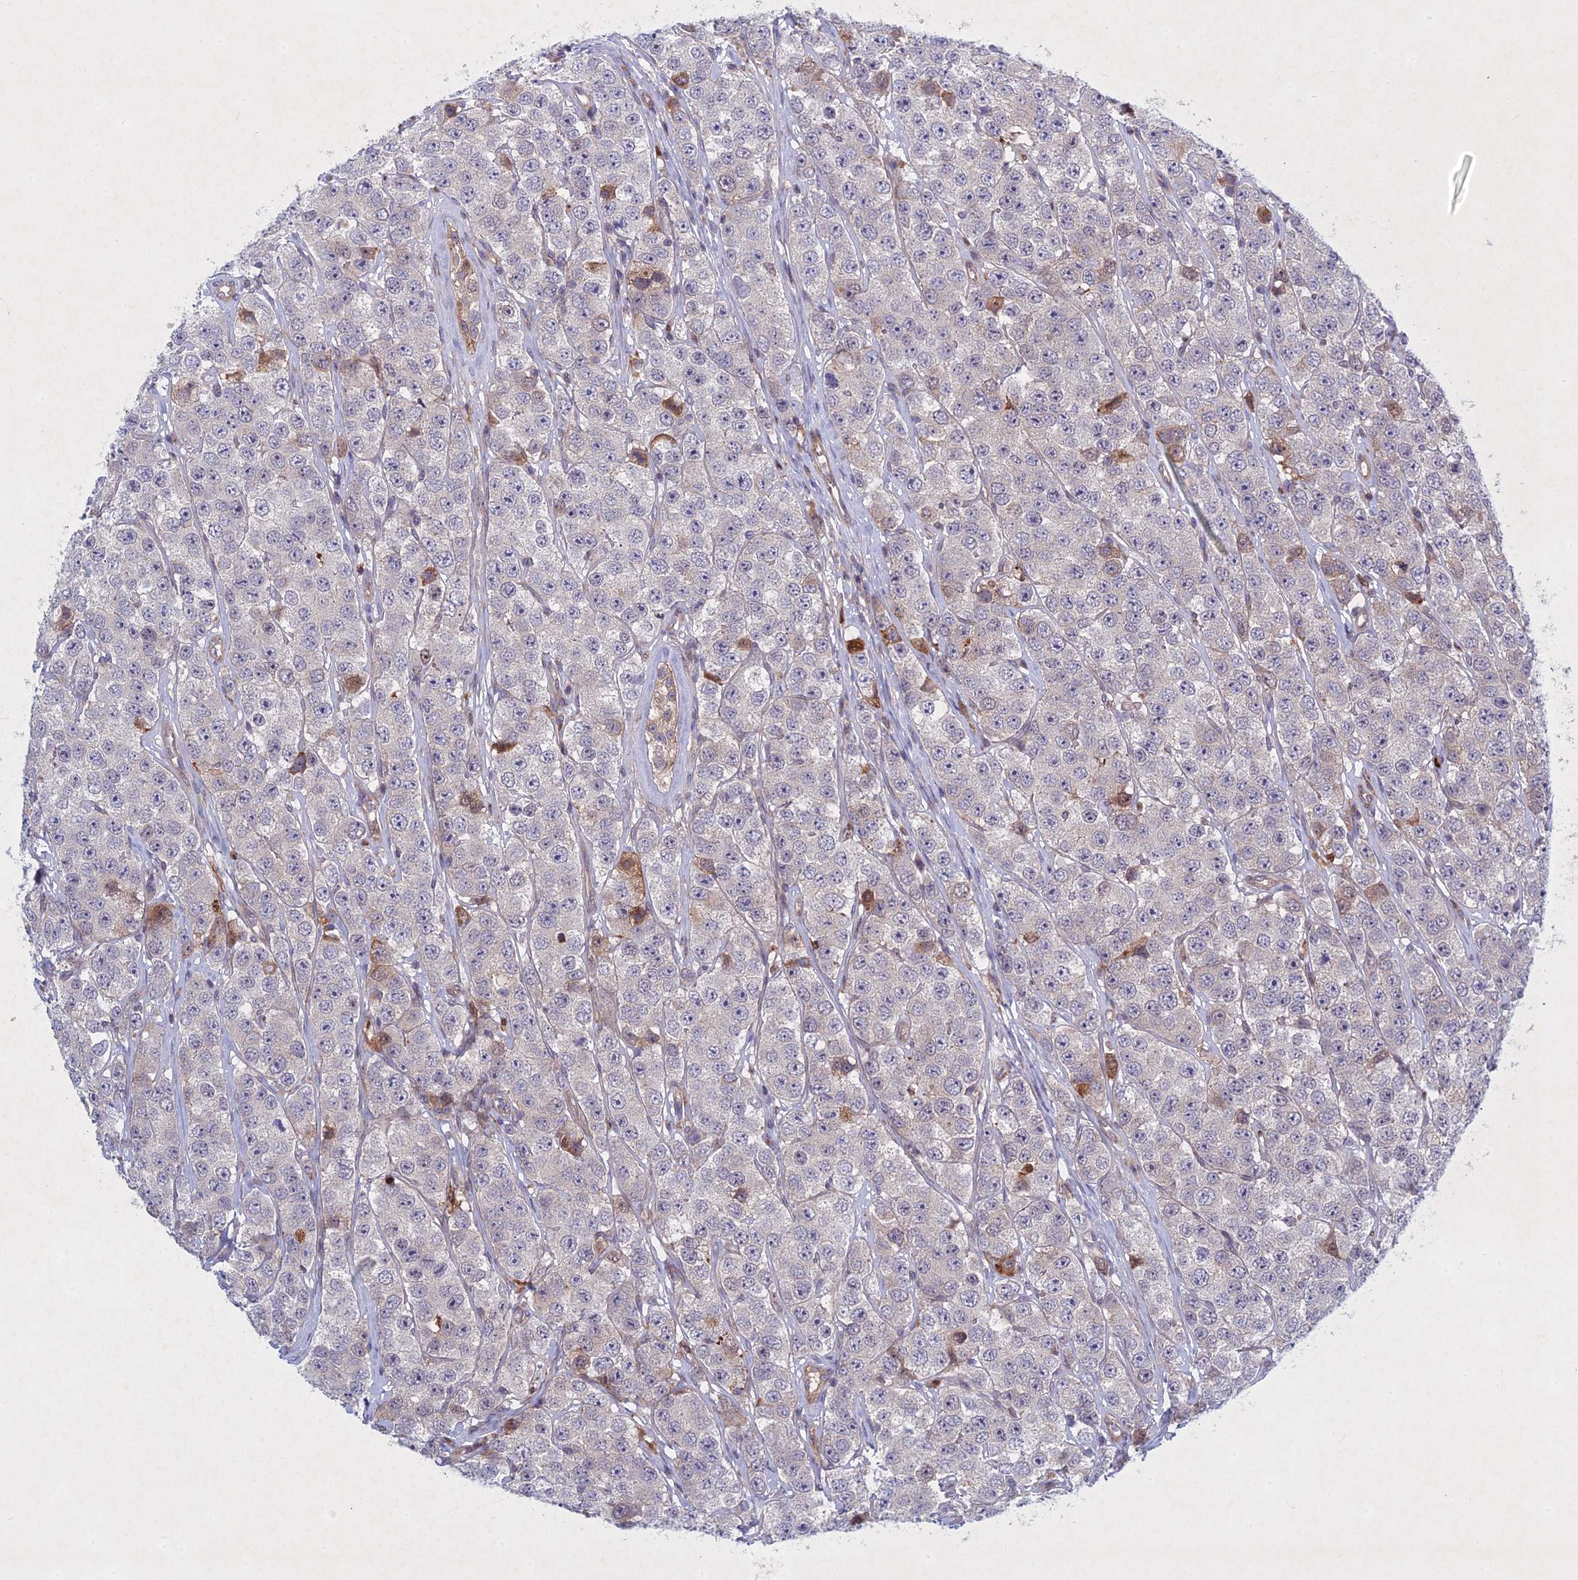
{"staining": {"intensity": "moderate", "quantity": "<25%", "location": "cytoplasmic/membranous"}, "tissue": "testis cancer", "cell_type": "Tumor cells", "image_type": "cancer", "snomed": [{"axis": "morphology", "description": "Seminoma, NOS"}, {"axis": "topography", "description": "Testis"}], "caption": "Immunohistochemical staining of testis cancer (seminoma) shows low levels of moderate cytoplasmic/membranous protein expression in about <25% of tumor cells.", "gene": "PTHLH", "patient": {"sex": "male", "age": 28}}